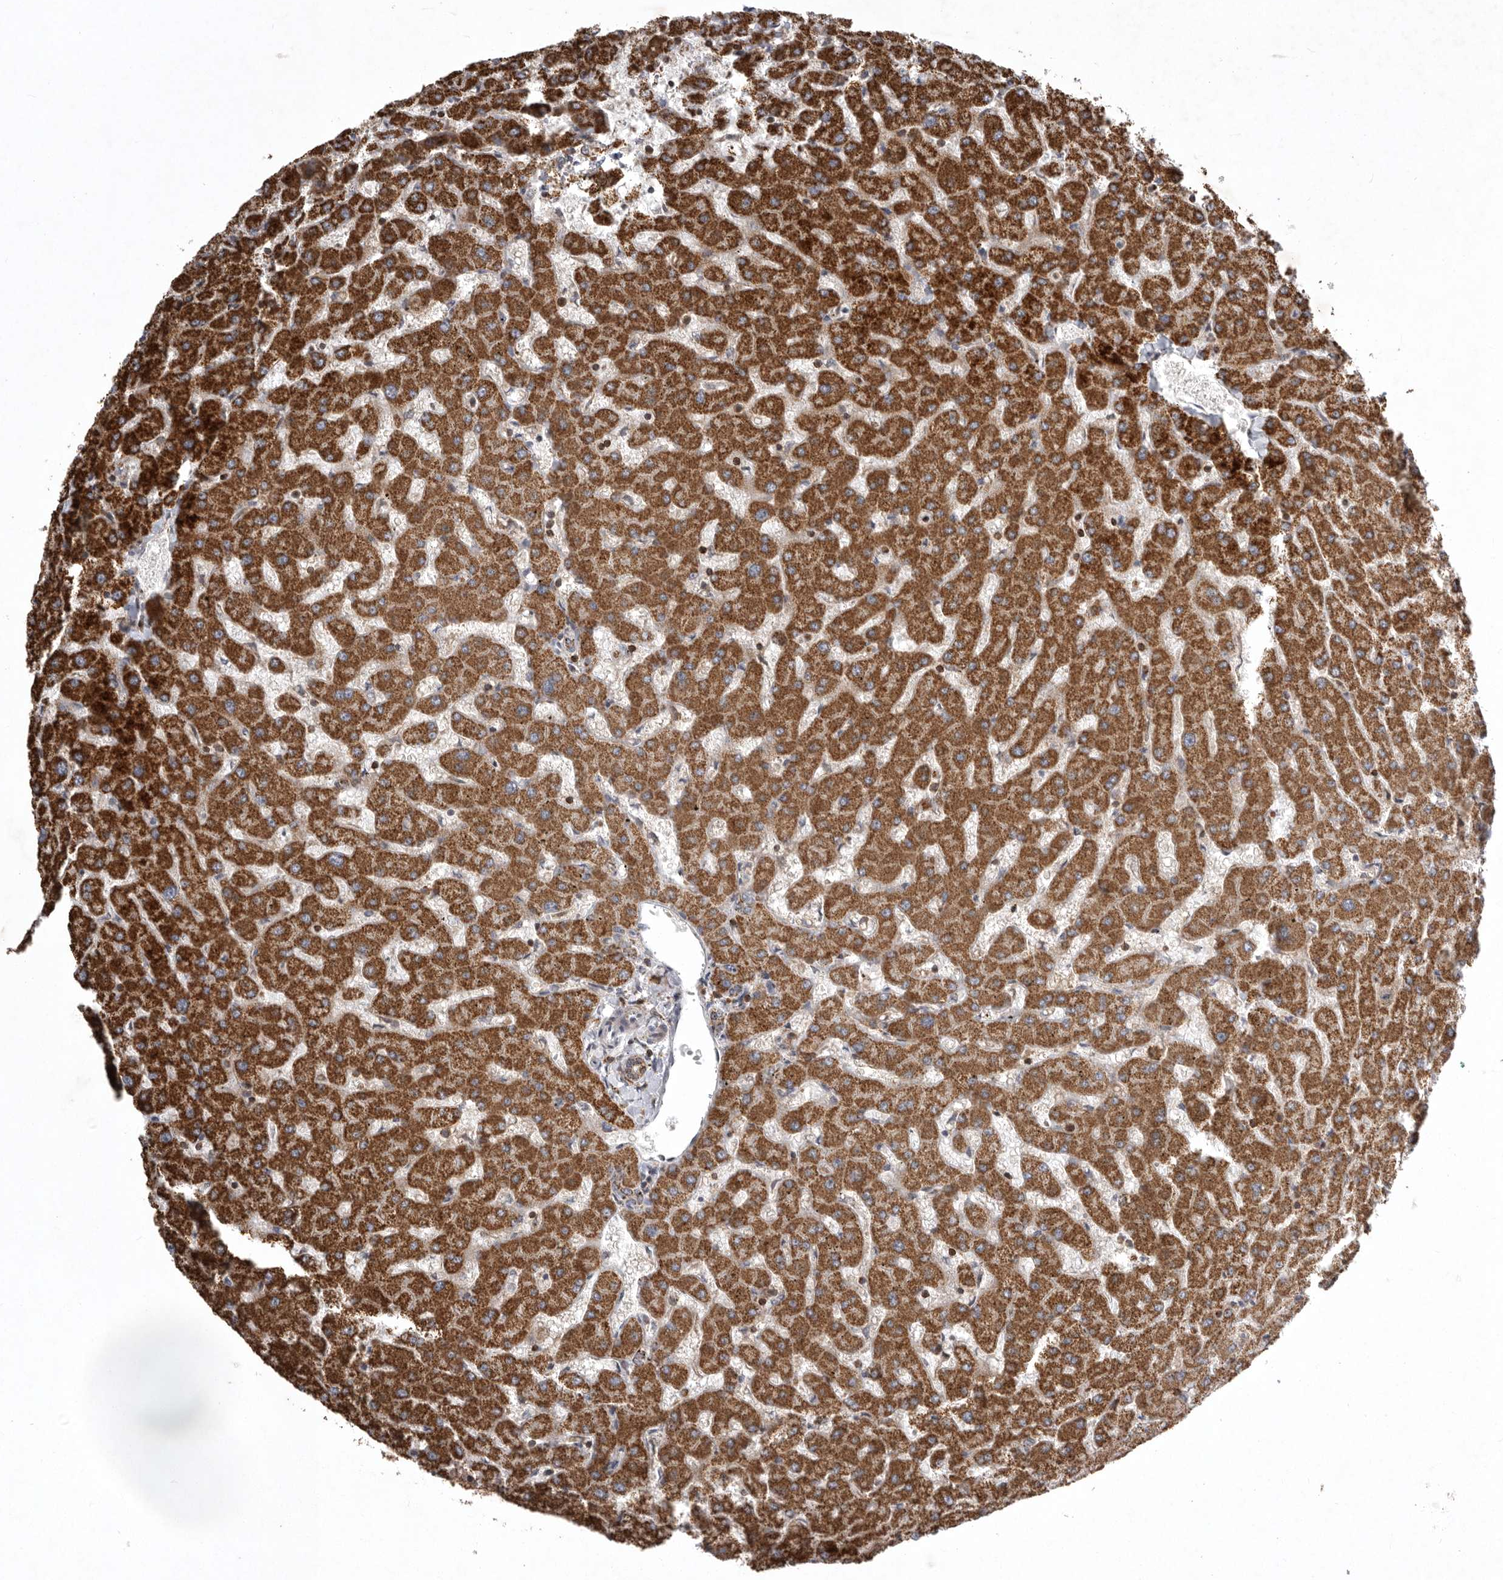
{"staining": {"intensity": "weak", "quantity": ">75%", "location": "cytoplasmic/membranous"}, "tissue": "liver", "cell_type": "Cholangiocytes", "image_type": "normal", "snomed": [{"axis": "morphology", "description": "Normal tissue, NOS"}, {"axis": "topography", "description": "Liver"}], "caption": "A brown stain shows weak cytoplasmic/membranous positivity of a protein in cholangiocytes of unremarkable human liver. (DAB IHC, brown staining for protein, blue staining for nuclei).", "gene": "MPZL1", "patient": {"sex": "female", "age": 63}}